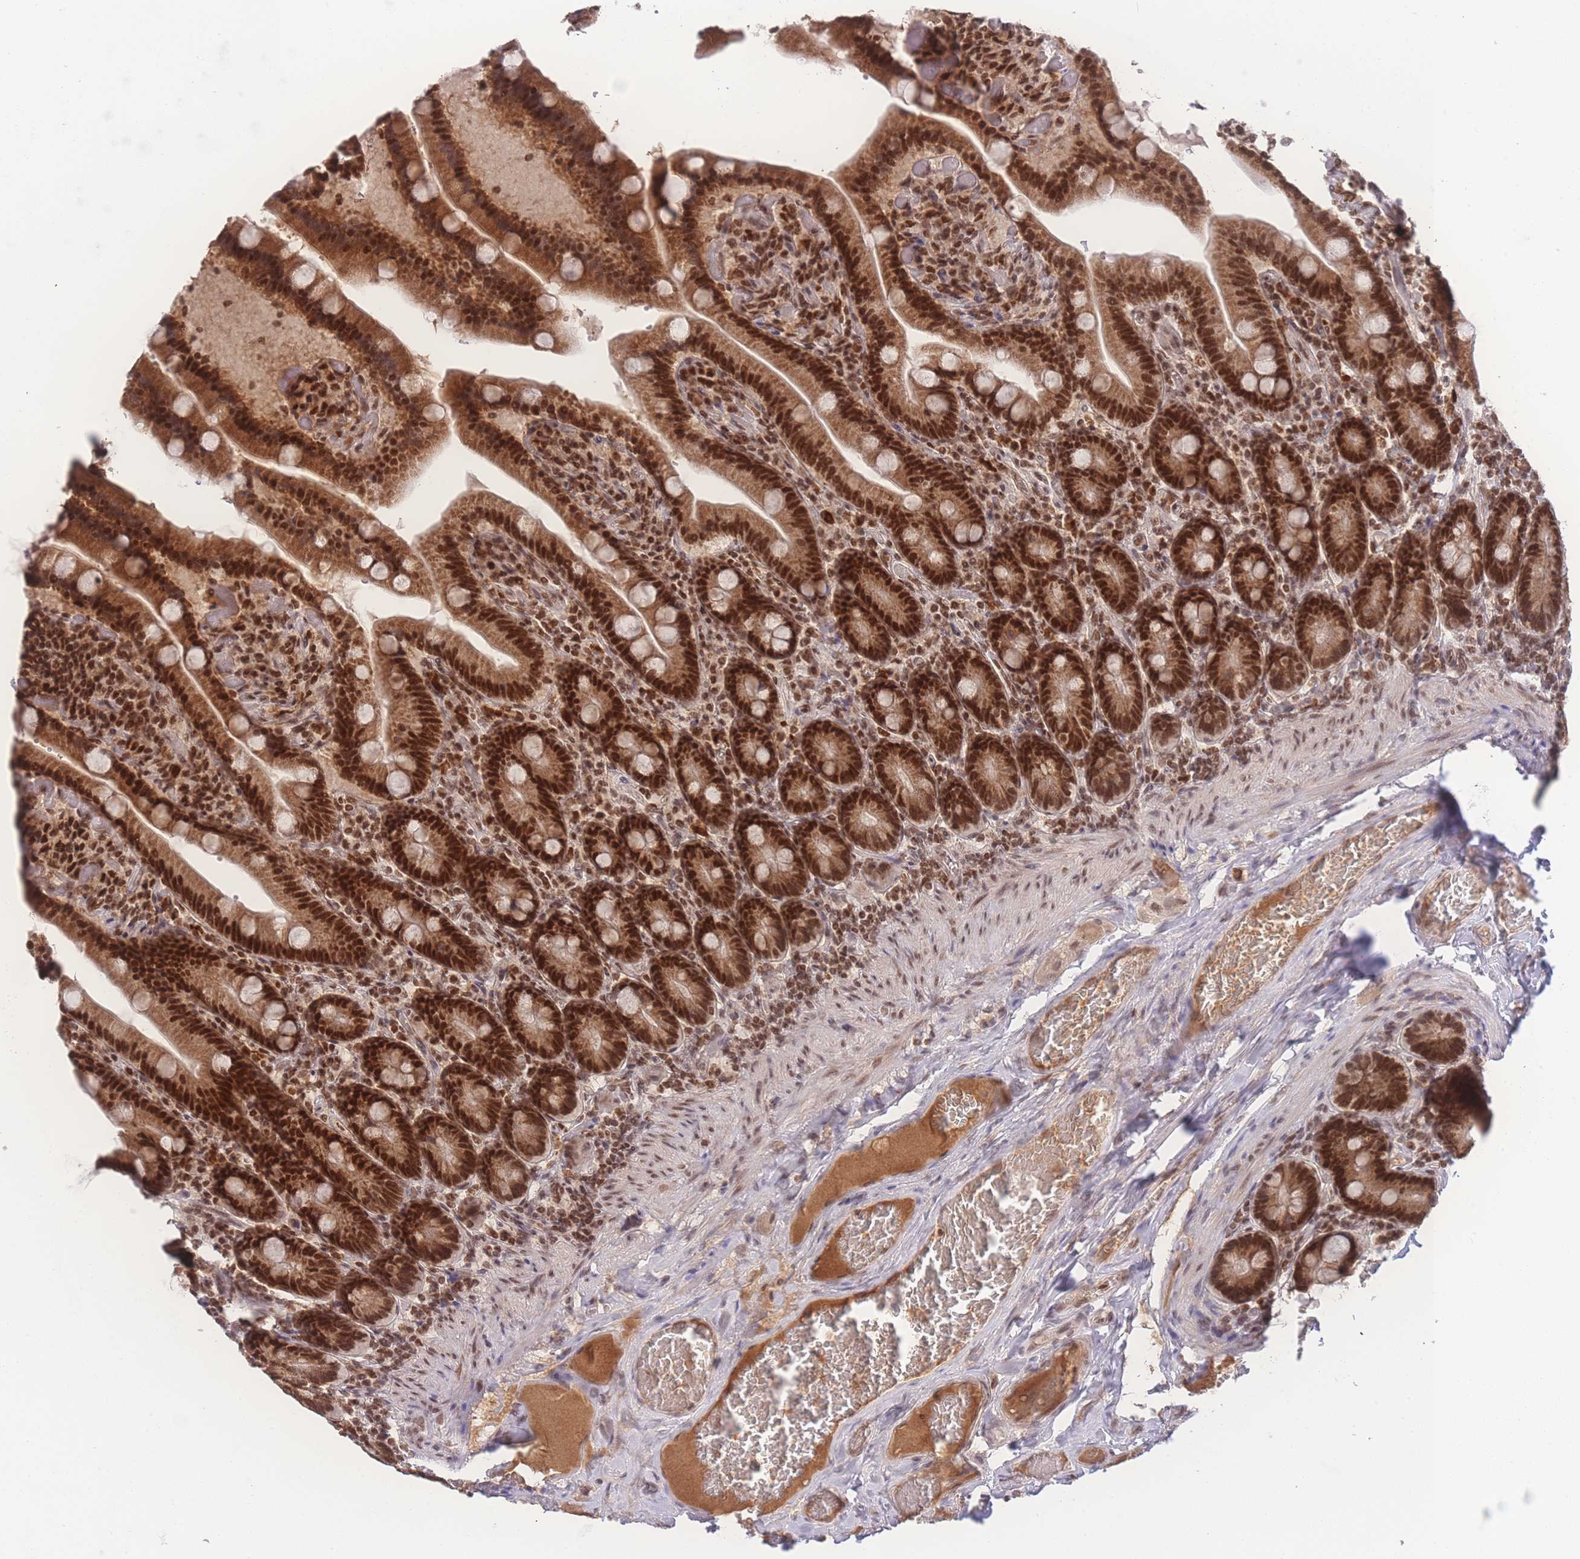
{"staining": {"intensity": "strong", "quantity": ">75%", "location": "cytoplasmic/membranous,nuclear"}, "tissue": "duodenum", "cell_type": "Glandular cells", "image_type": "normal", "snomed": [{"axis": "morphology", "description": "Normal tissue, NOS"}, {"axis": "topography", "description": "Duodenum"}], "caption": "Normal duodenum displays strong cytoplasmic/membranous,nuclear positivity in approximately >75% of glandular cells.", "gene": "RAVER1", "patient": {"sex": "female", "age": 62}}